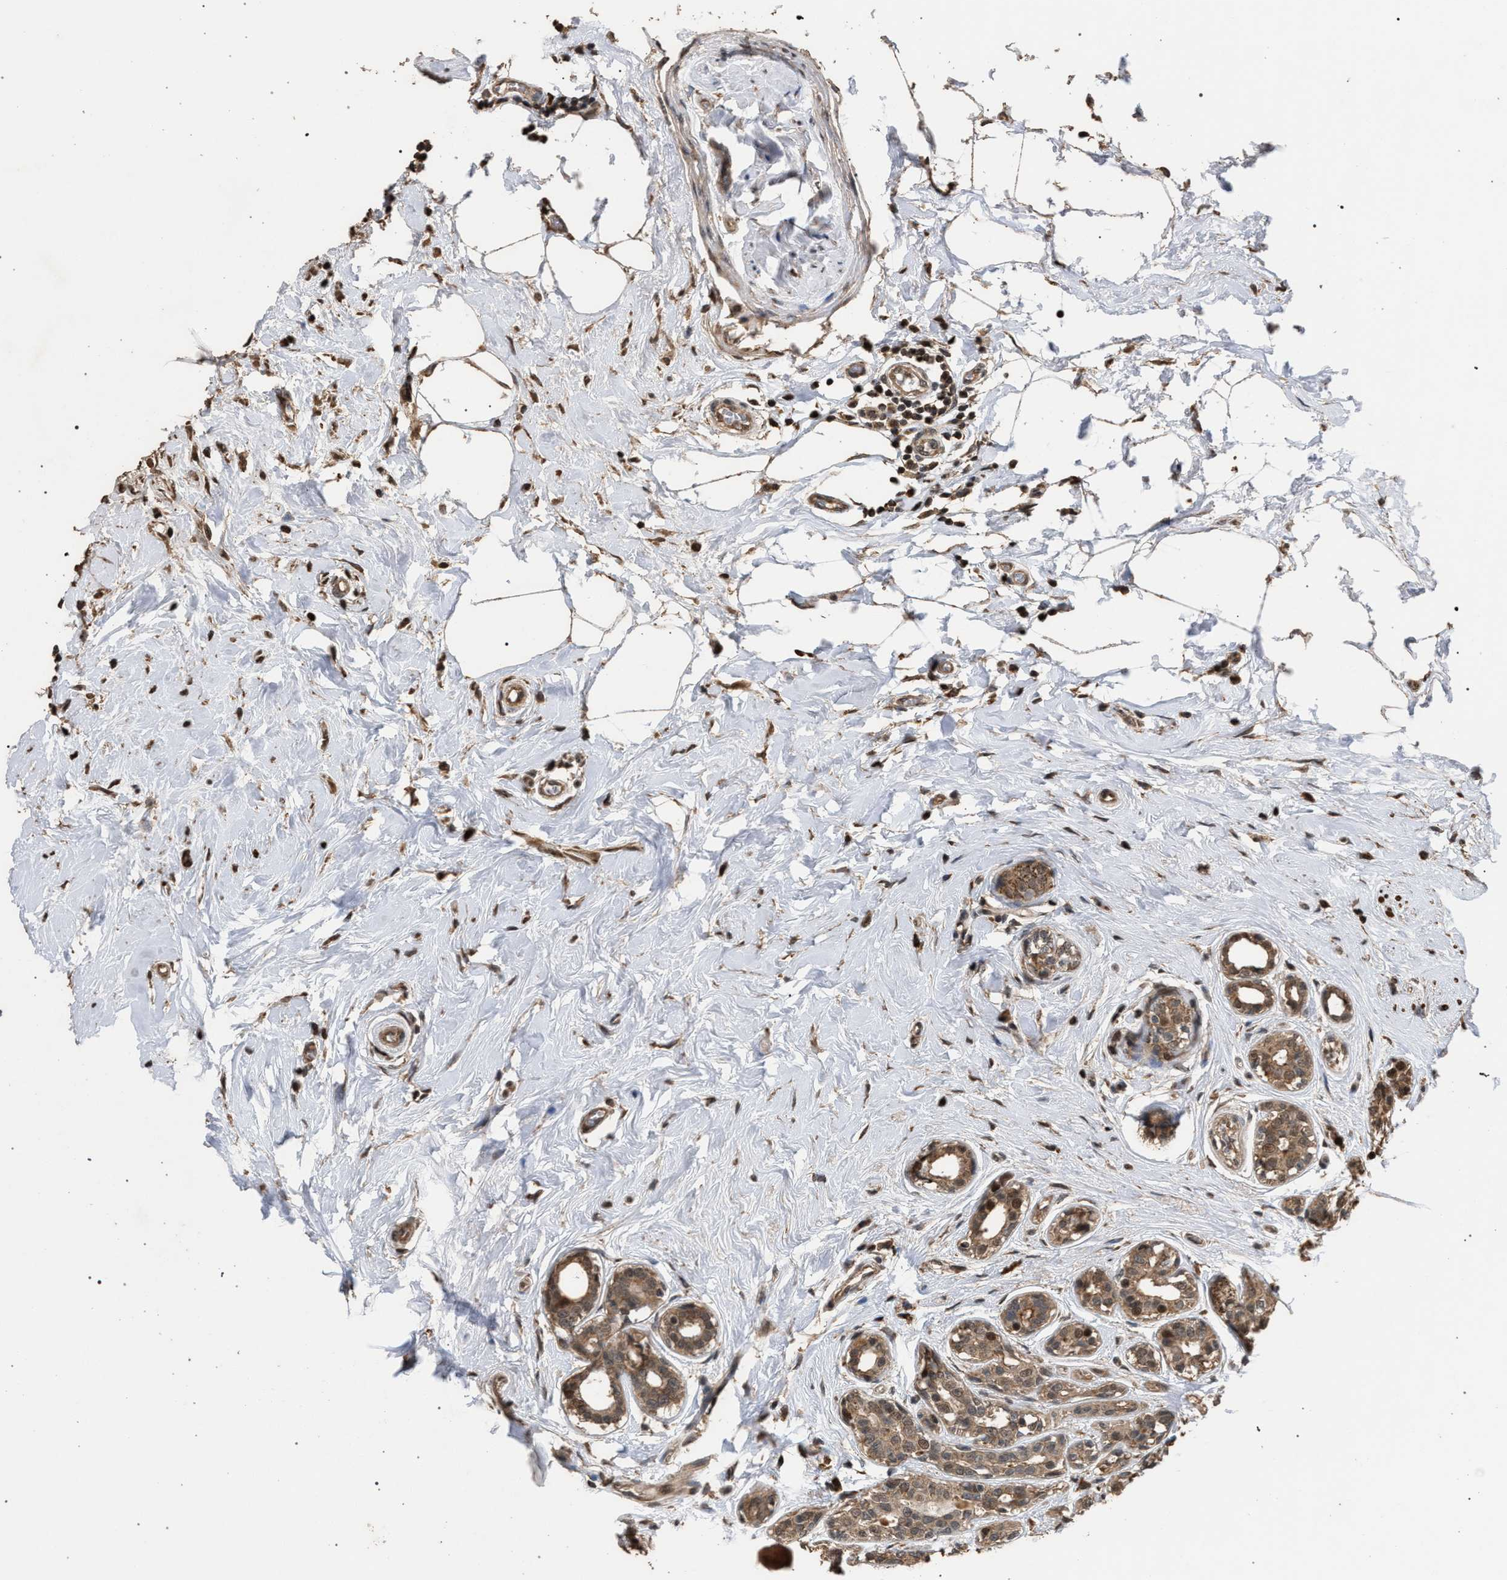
{"staining": {"intensity": "moderate", "quantity": ">75%", "location": "cytoplasmic/membranous"}, "tissue": "breast cancer", "cell_type": "Tumor cells", "image_type": "cancer", "snomed": [{"axis": "morphology", "description": "Duct carcinoma"}, {"axis": "topography", "description": "Breast"}], "caption": "Immunohistochemistry (IHC) (DAB (3,3'-diaminobenzidine)) staining of breast cancer reveals moderate cytoplasmic/membranous protein positivity in approximately >75% of tumor cells. (Stains: DAB (3,3'-diaminobenzidine) in brown, nuclei in blue, Microscopy: brightfield microscopy at high magnification).", "gene": "NAA35", "patient": {"sex": "female", "age": 55}}